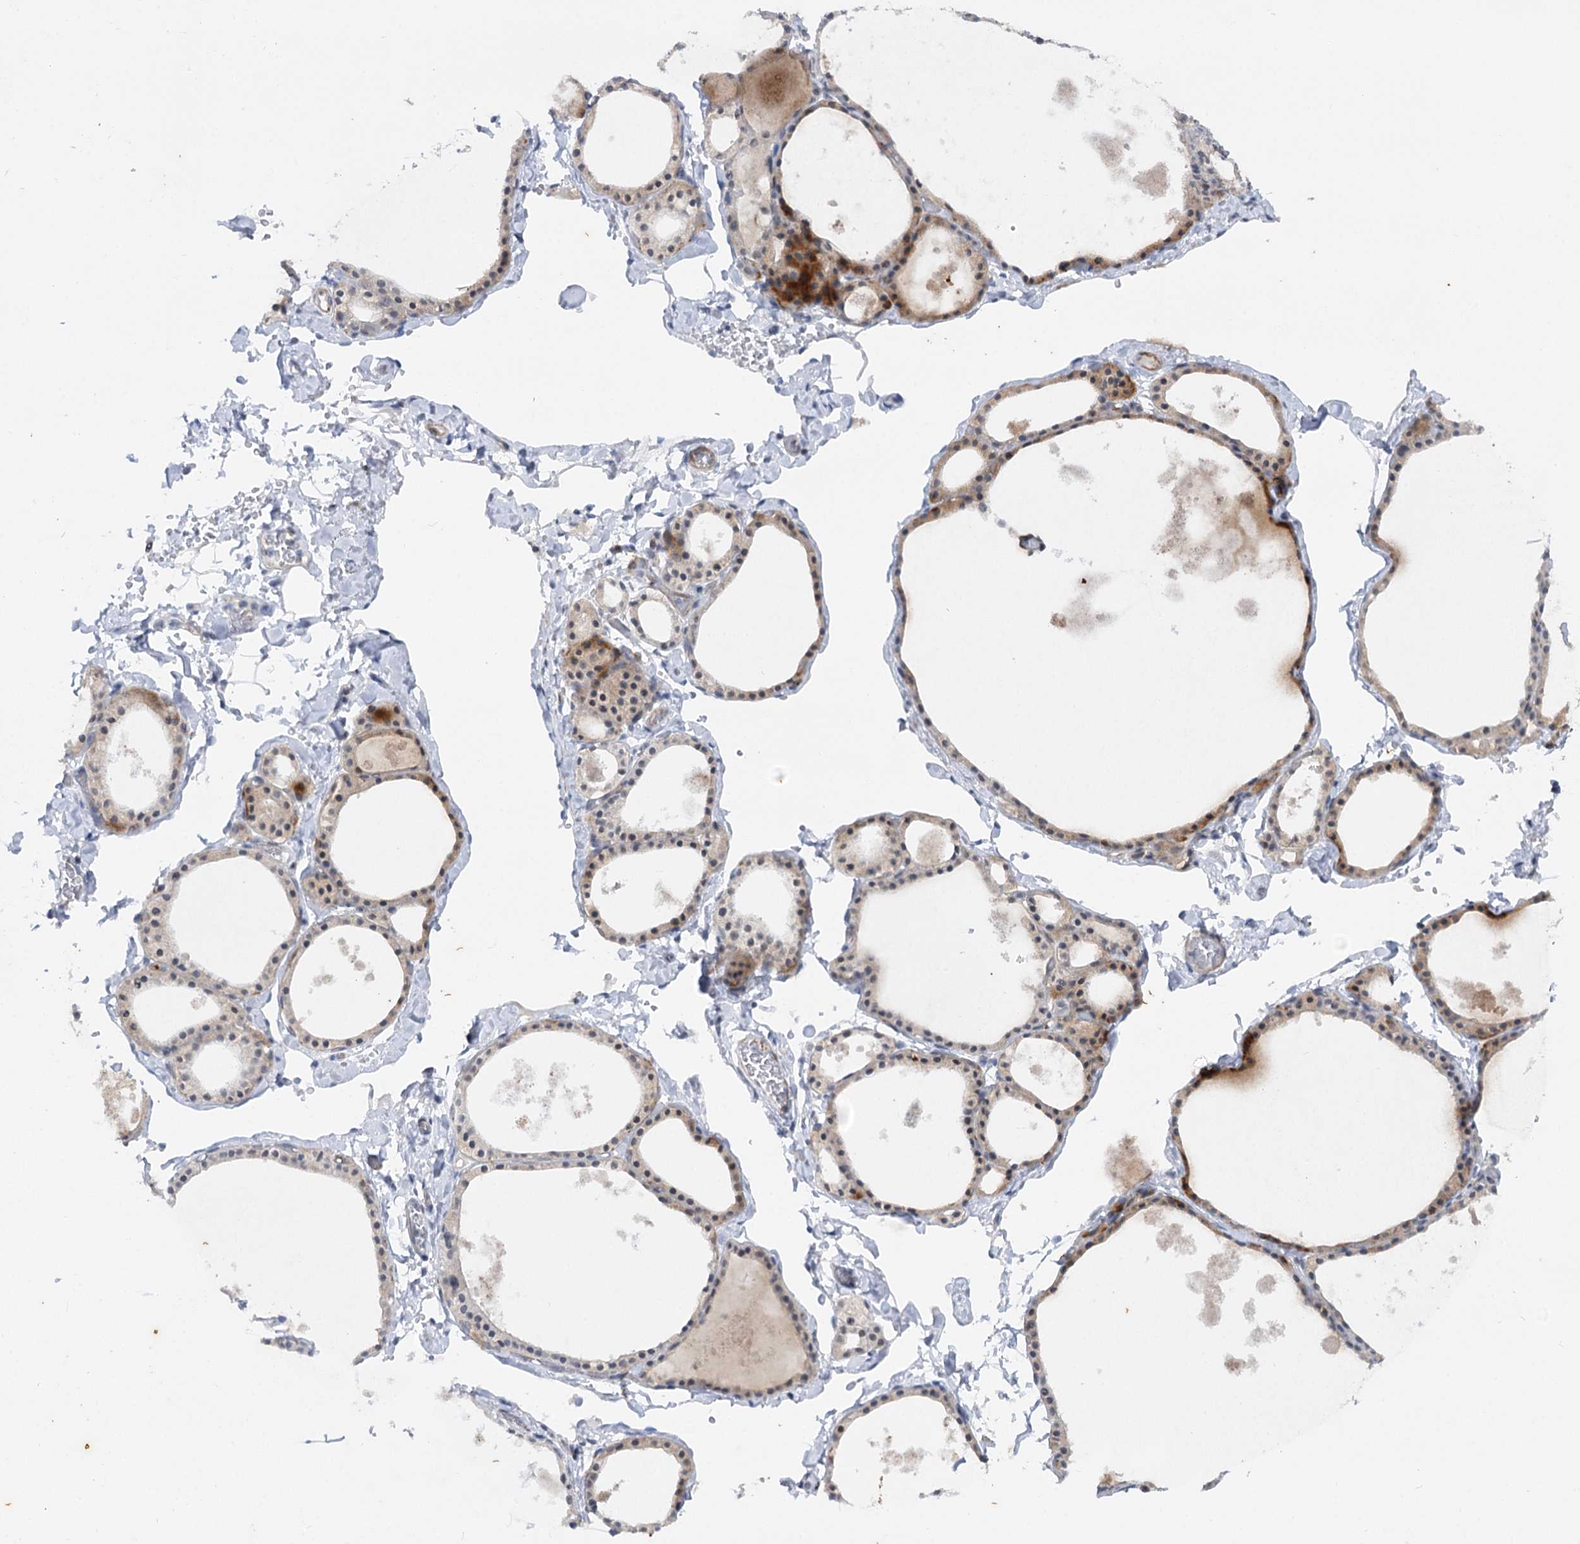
{"staining": {"intensity": "negative", "quantity": "none", "location": "none"}, "tissue": "thyroid gland", "cell_type": "Glandular cells", "image_type": "normal", "snomed": [{"axis": "morphology", "description": "Normal tissue, NOS"}, {"axis": "topography", "description": "Thyroid gland"}], "caption": "DAB immunohistochemical staining of unremarkable thyroid gland demonstrates no significant positivity in glandular cells.", "gene": "AGXT2", "patient": {"sex": "male", "age": 56}}